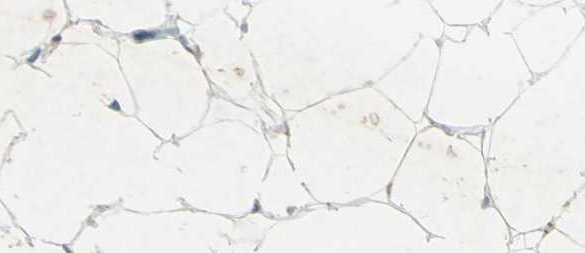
{"staining": {"intensity": "weak", "quantity": "25%-75%", "location": "cytoplasmic/membranous"}, "tissue": "adipose tissue", "cell_type": "Adipocytes", "image_type": "normal", "snomed": [{"axis": "morphology", "description": "Normal tissue, NOS"}, {"axis": "topography", "description": "Soft tissue"}], "caption": "The photomicrograph reveals staining of normal adipose tissue, revealing weak cytoplasmic/membranous protein staining (brown color) within adipocytes.", "gene": "CAMK2B", "patient": {"sex": "male", "age": 26}}